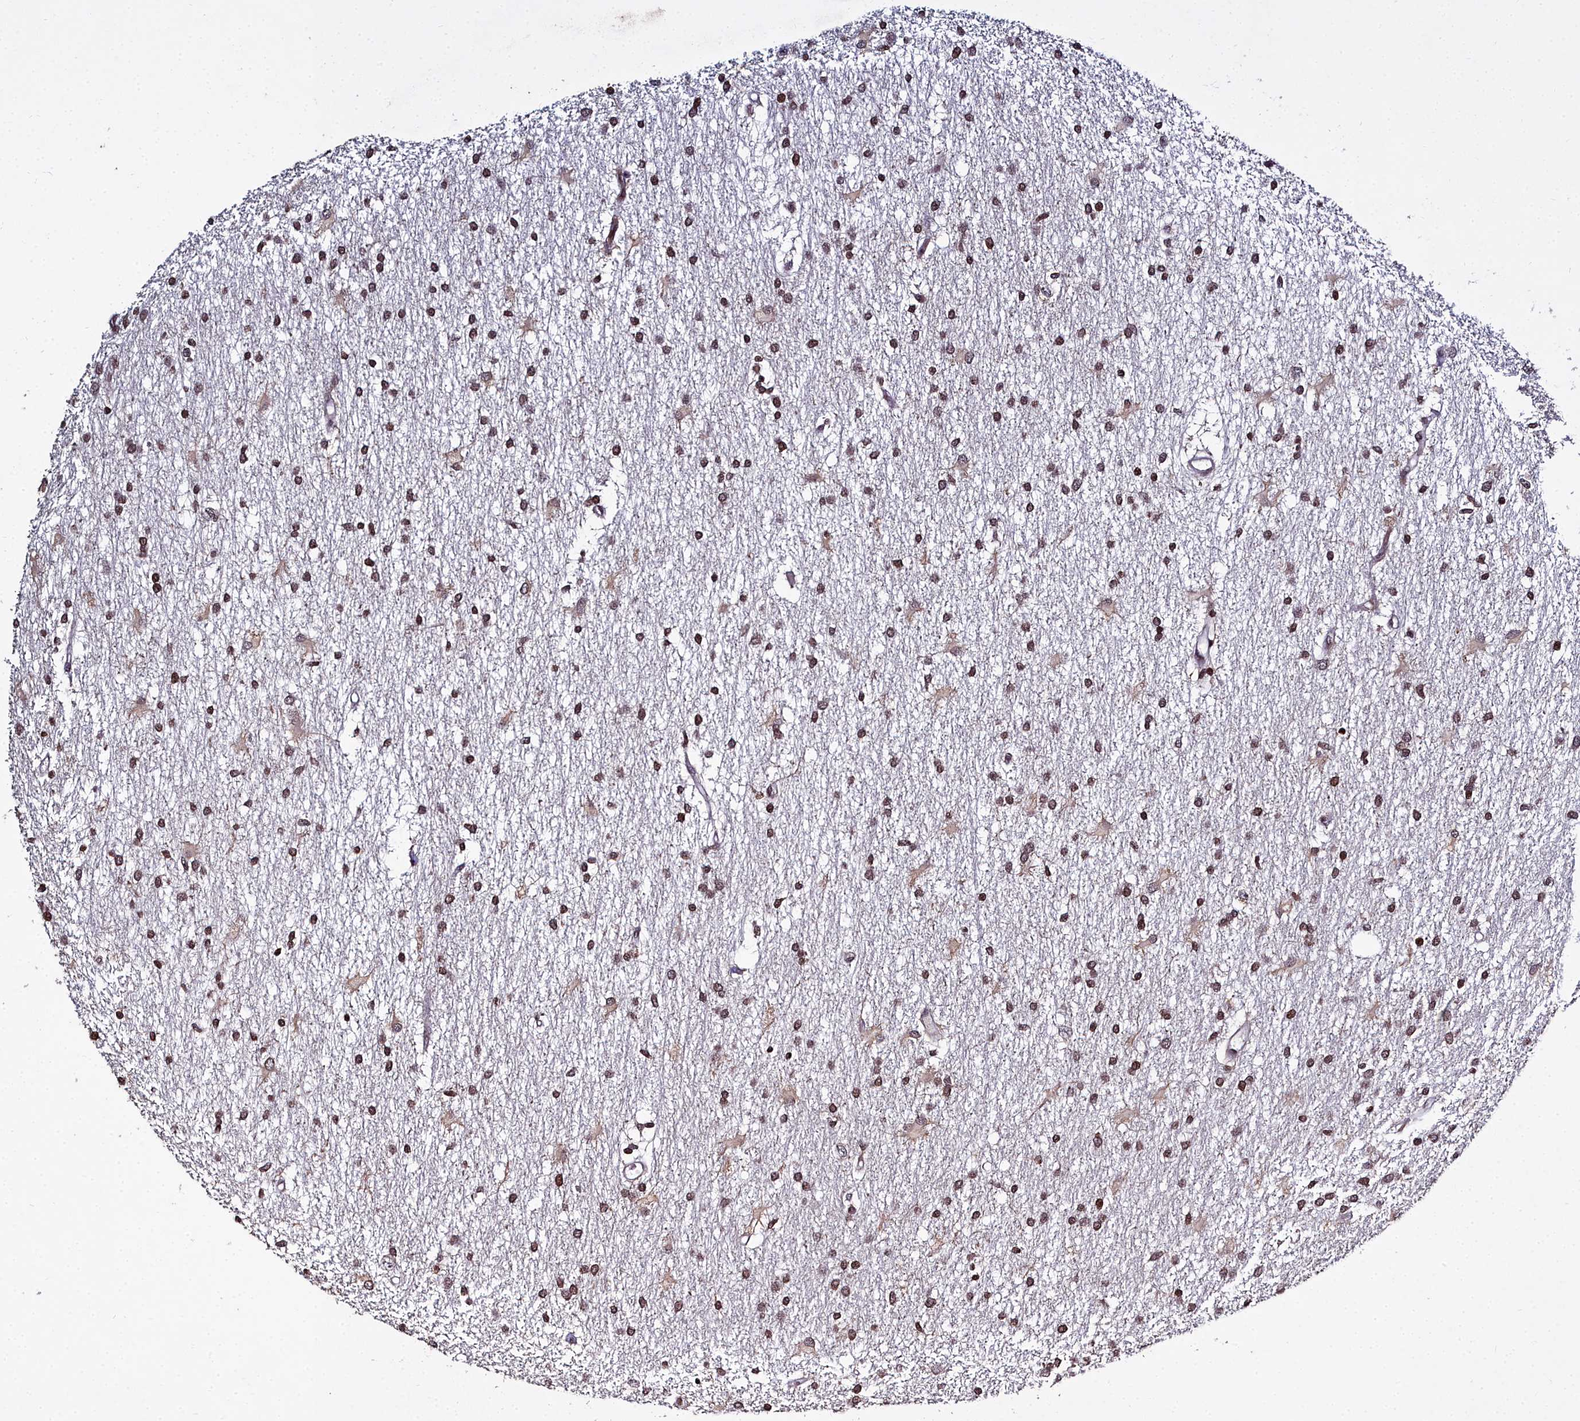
{"staining": {"intensity": "strong", "quantity": ">75%", "location": "nuclear"}, "tissue": "glioma", "cell_type": "Tumor cells", "image_type": "cancer", "snomed": [{"axis": "morphology", "description": "Glioma, malignant, High grade"}, {"axis": "topography", "description": "Brain"}], "caption": "Immunohistochemical staining of glioma reveals strong nuclear protein staining in about >75% of tumor cells. Nuclei are stained in blue.", "gene": "FZD4", "patient": {"sex": "male", "age": 77}}